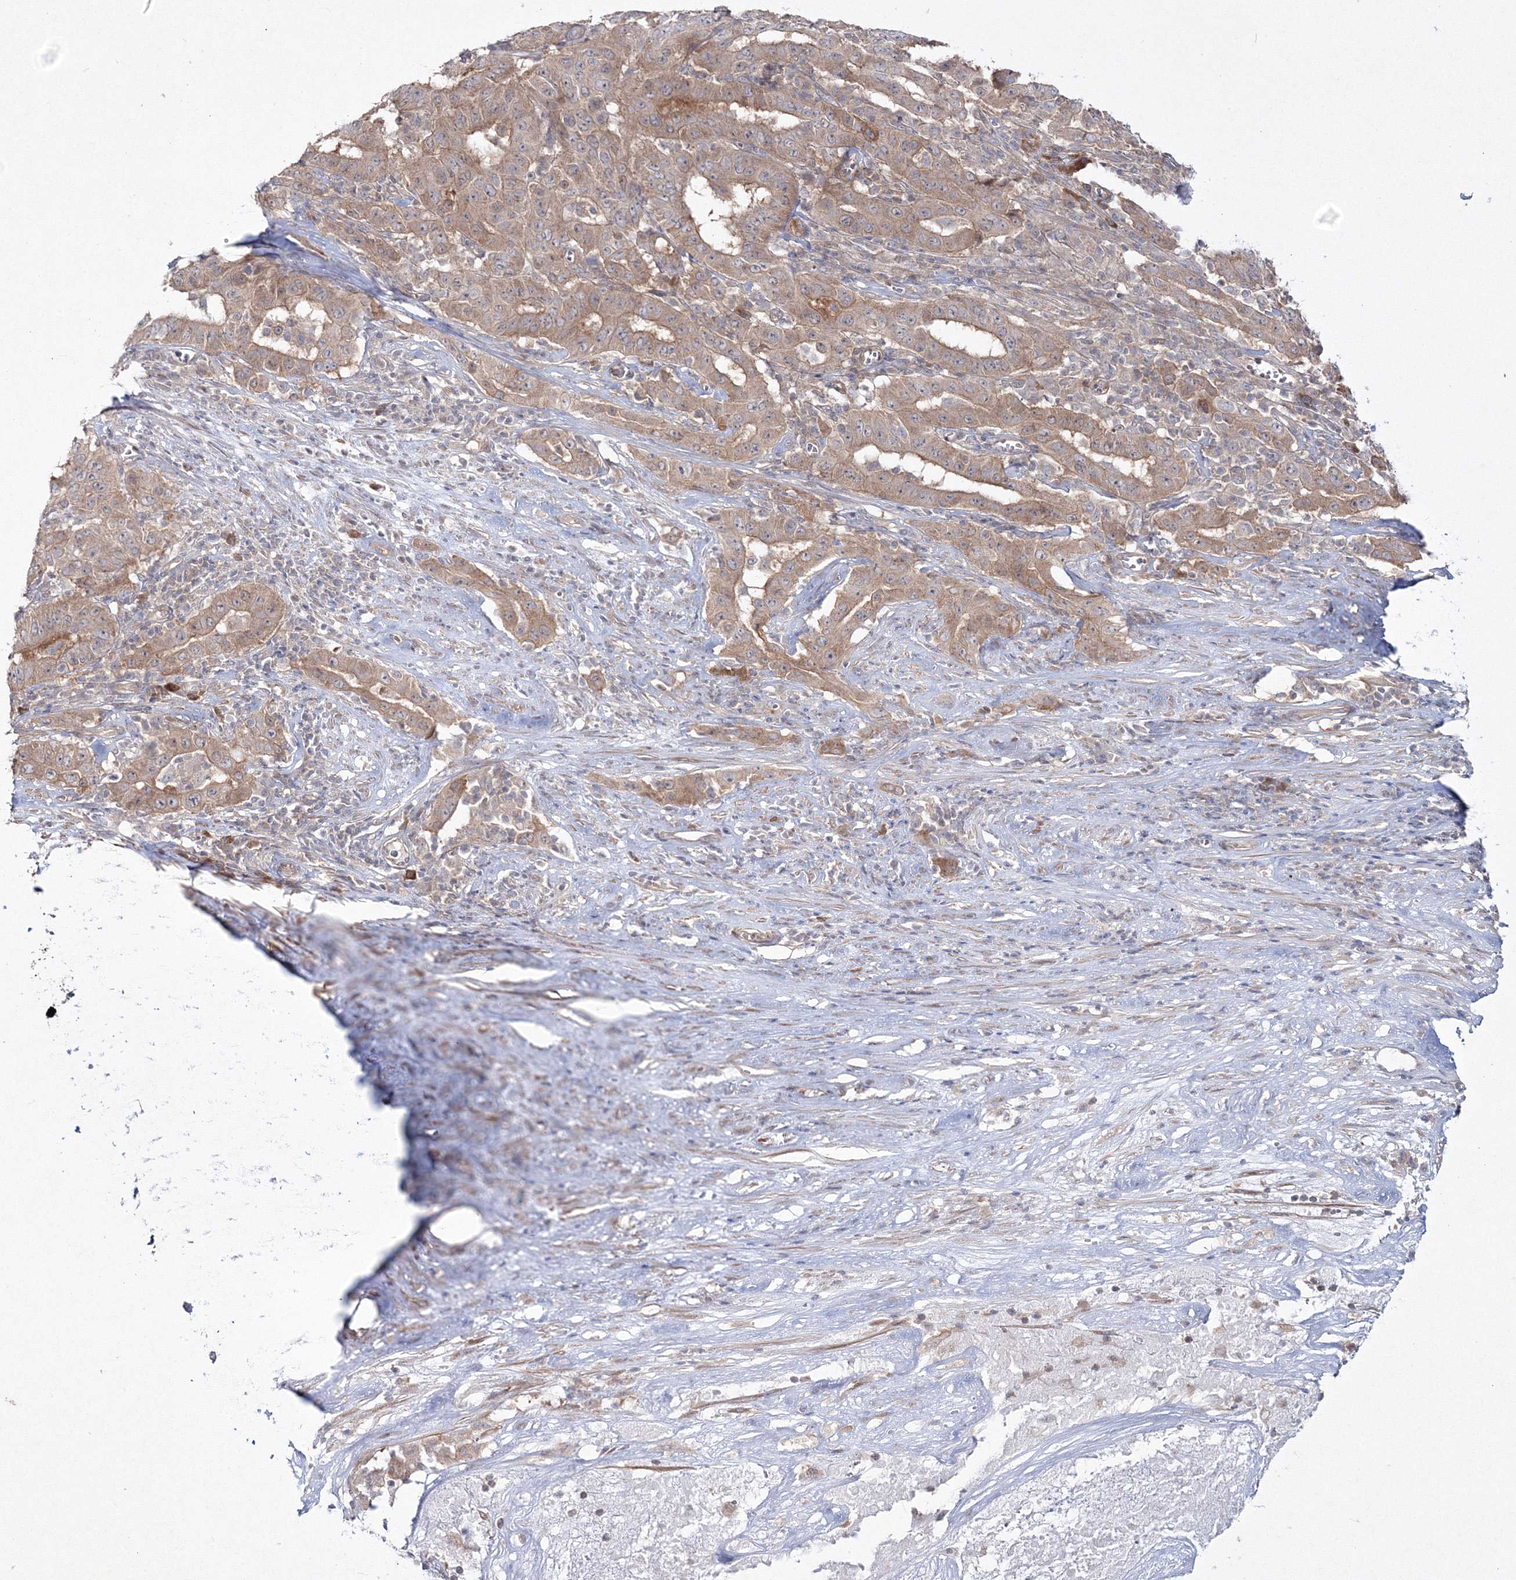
{"staining": {"intensity": "weak", "quantity": ">75%", "location": "cytoplasmic/membranous"}, "tissue": "pancreatic cancer", "cell_type": "Tumor cells", "image_type": "cancer", "snomed": [{"axis": "morphology", "description": "Adenocarcinoma, NOS"}, {"axis": "topography", "description": "Pancreas"}], "caption": "Protein analysis of adenocarcinoma (pancreatic) tissue displays weak cytoplasmic/membranous staining in approximately >75% of tumor cells. (IHC, brightfield microscopy, high magnification).", "gene": "IPMK", "patient": {"sex": "male", "age": 63}}